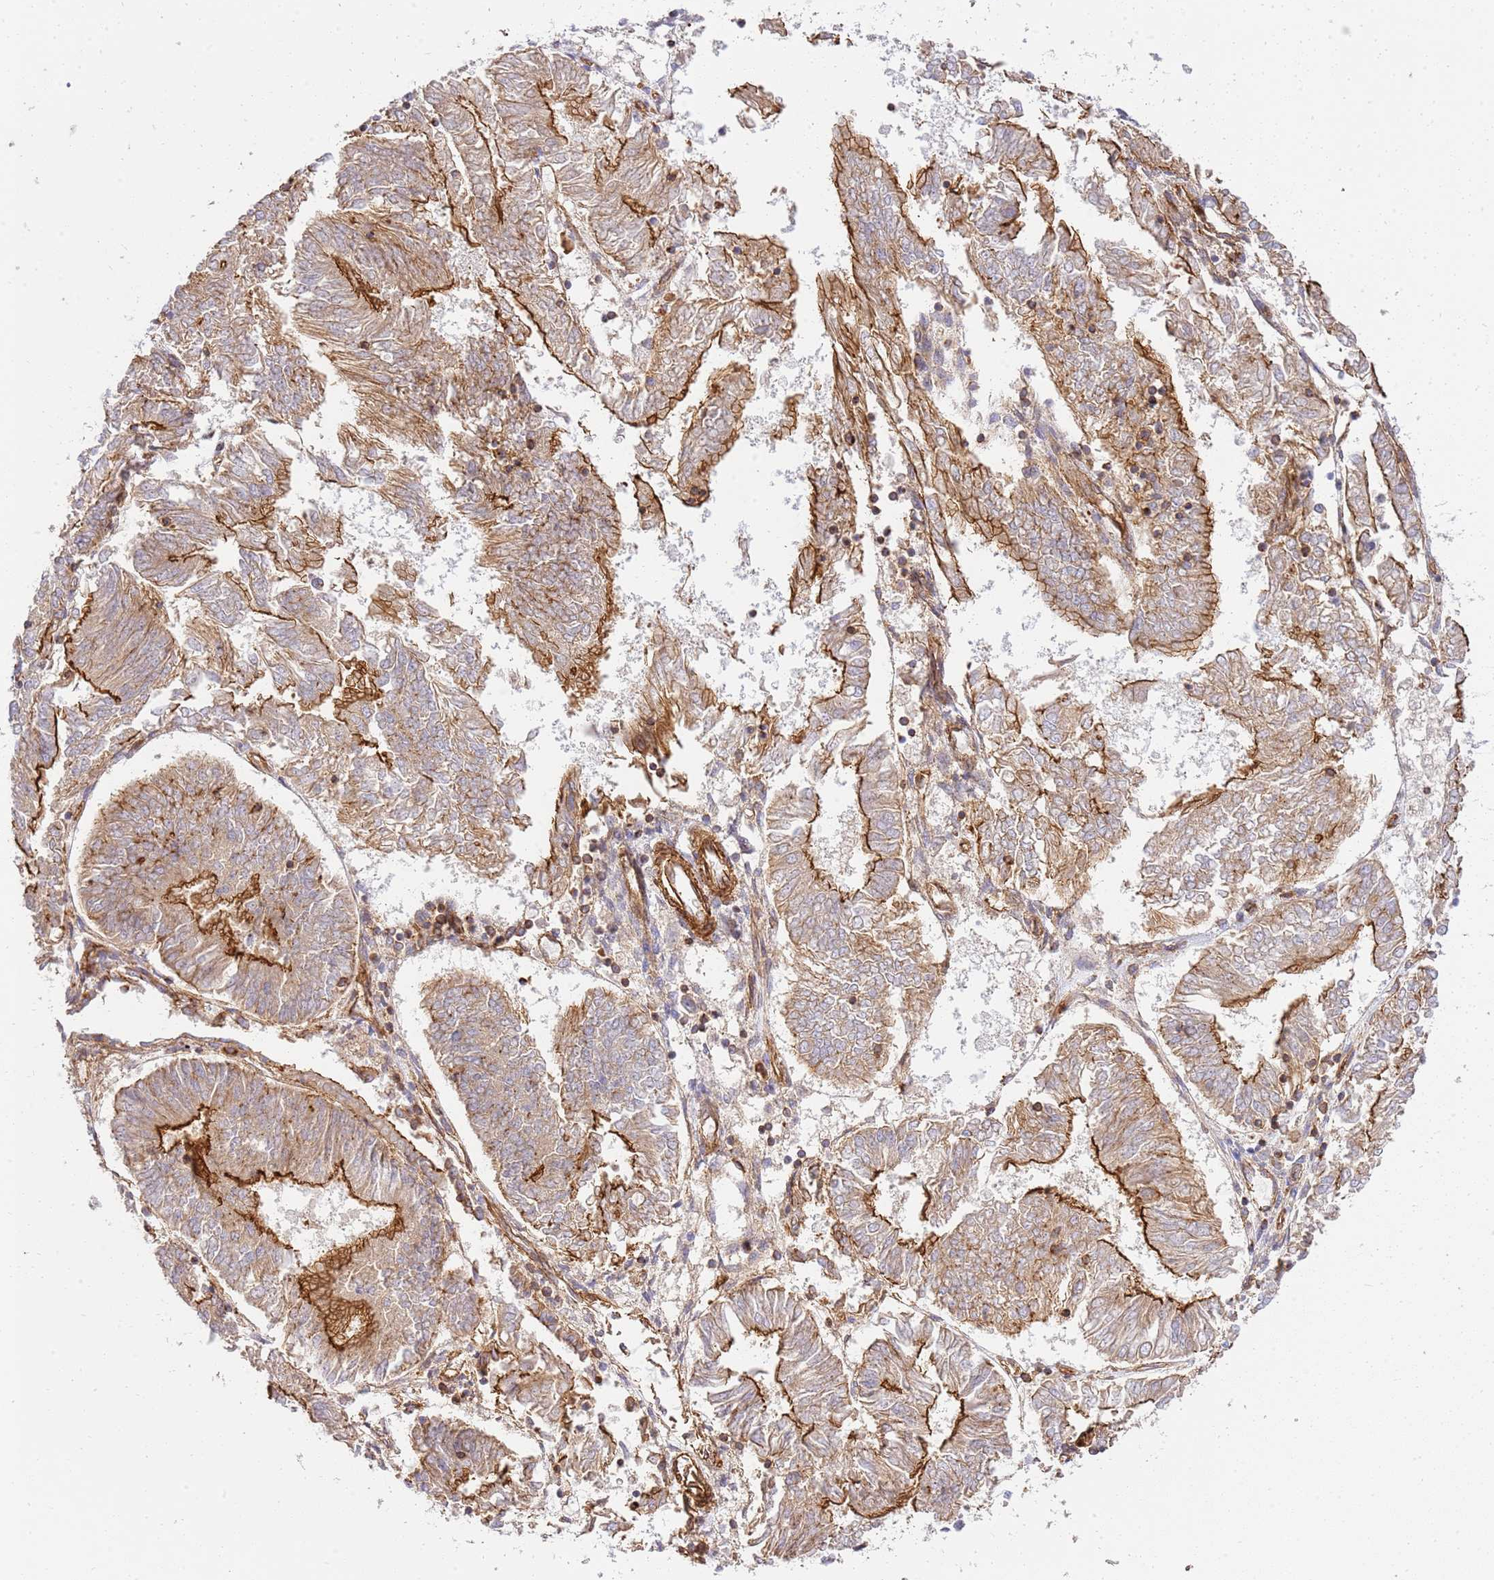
{"staining": {"intensity": "strong", "quantity": "25%-75%", "location": "cytoplasmic/membranous"}, "tissue": "endometrial cancer", "cell_type": "Tumor cells", "image_type": "cancer", "snomed": [{"axis": "morphology", "description": "Adenocarcinoma, NOS"}, {"axis": "topography", "description": "Endometrium"}], "caption": "Endometrial cancer (adenocarcinoma) stained with DAB (3,3'-diaminobenzidine) IHC reveals high levels of strong cytoplasmic/membranous positivity in about 25%-75% of tumor cells. The staining is performed using DAB (3,3'-diaminobenzidine) brown chromogen to label protein expression. The nuclei are counter-stained blue using hematoxylin.", "gene": "EFCAB8", "patient": {"sex": "female", "age": 58}}